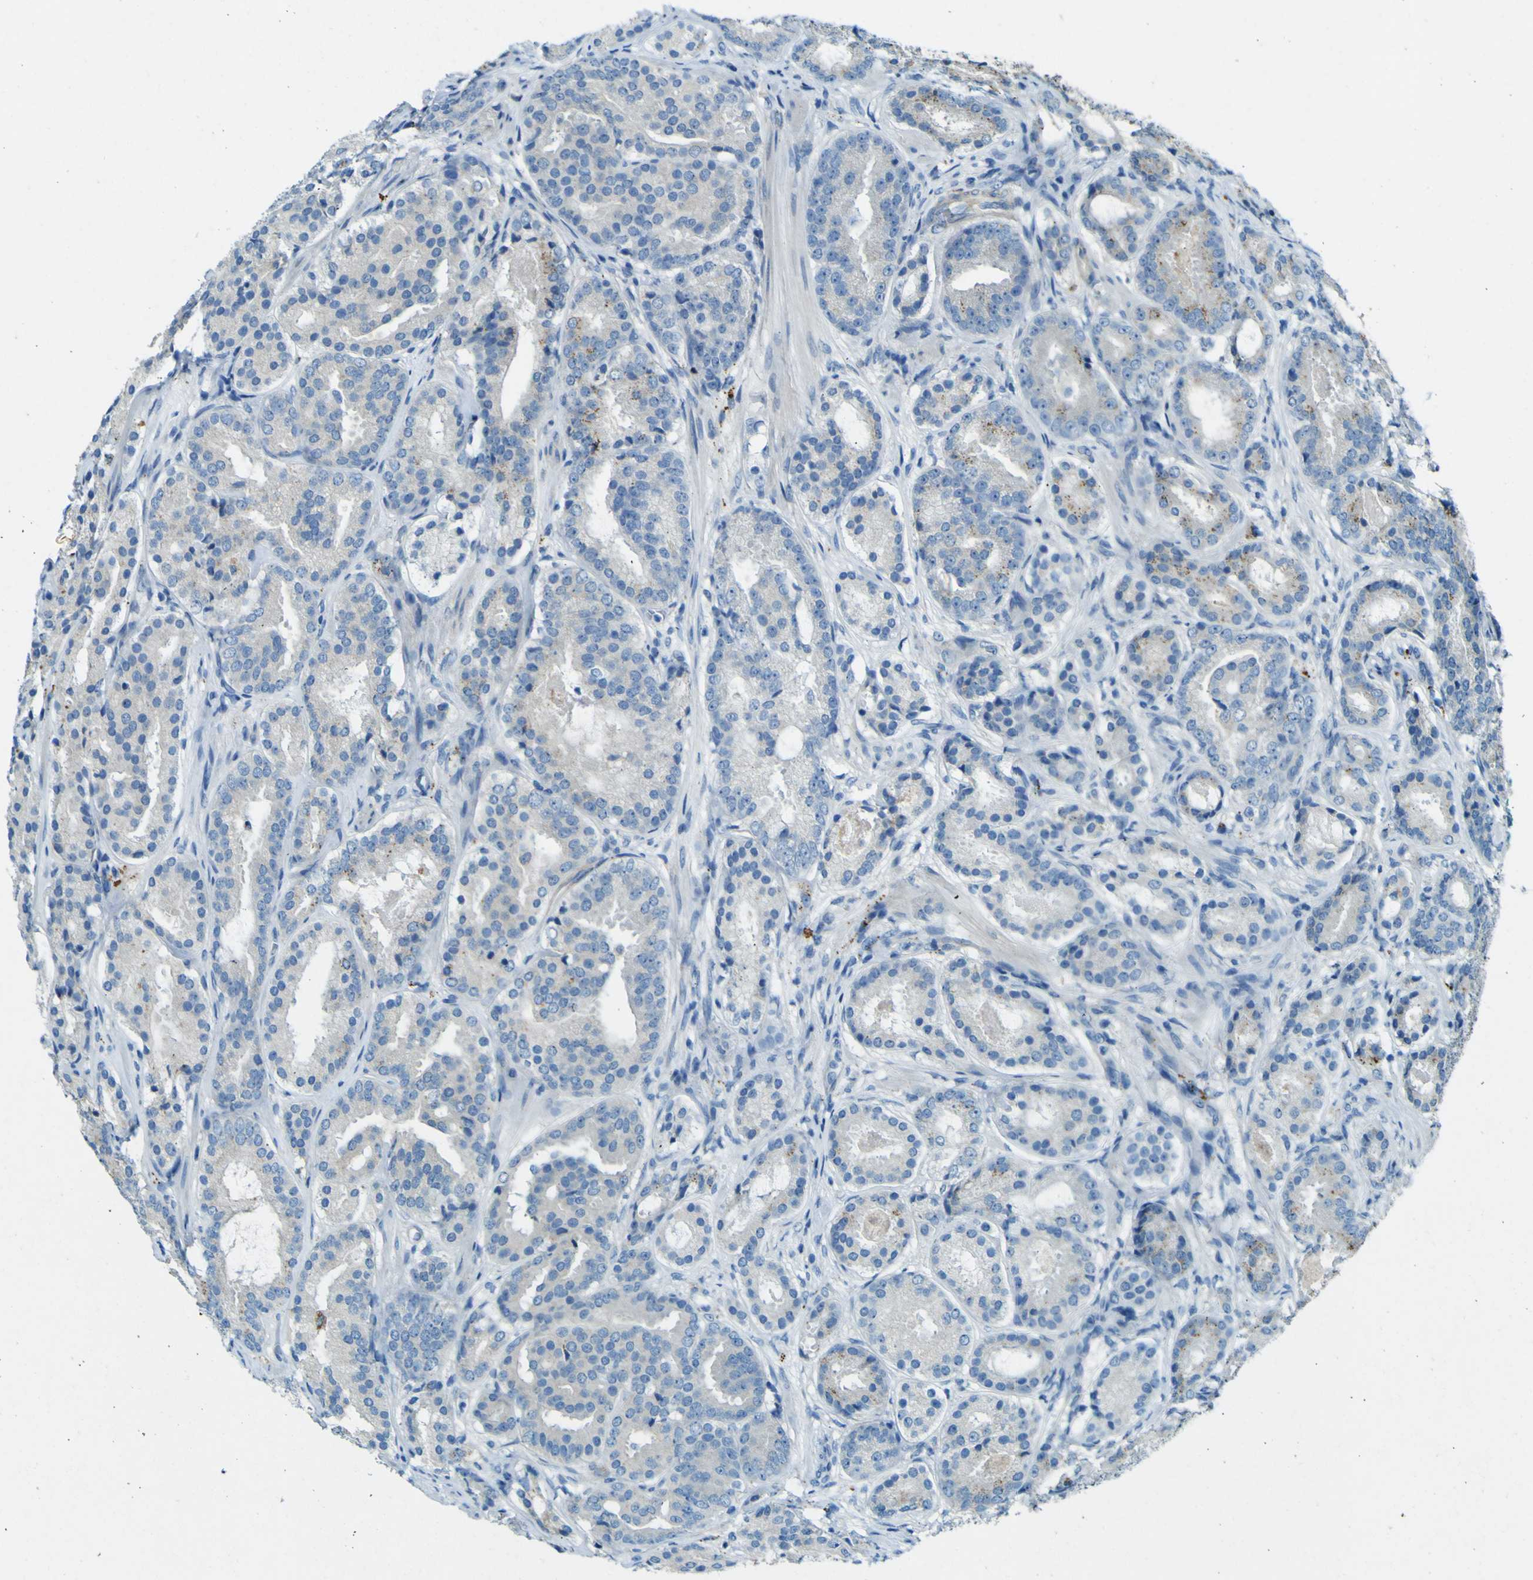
{"staining": {"intensity": "moderate", "quantity": "<25%", "location": "cytoplasmic/membranous"}, "tissue": "prostate cancer", "cell_type": "Tumor cells", "image_type": "cancer", "snomed": [{"axis": "morphology", "description": "Adenocarcinoma, Low grade"}, {"axis": "topography", "description": "Prostate"}], "caption": "There is low levels of moderate cytoplasmic/membranous expression in tumor cells of prostate cancer, as demonstrated by immunohistochemical staining (brown color).", "gene": "PDE9A", "patient": {"sex": "male", "age": 69}}